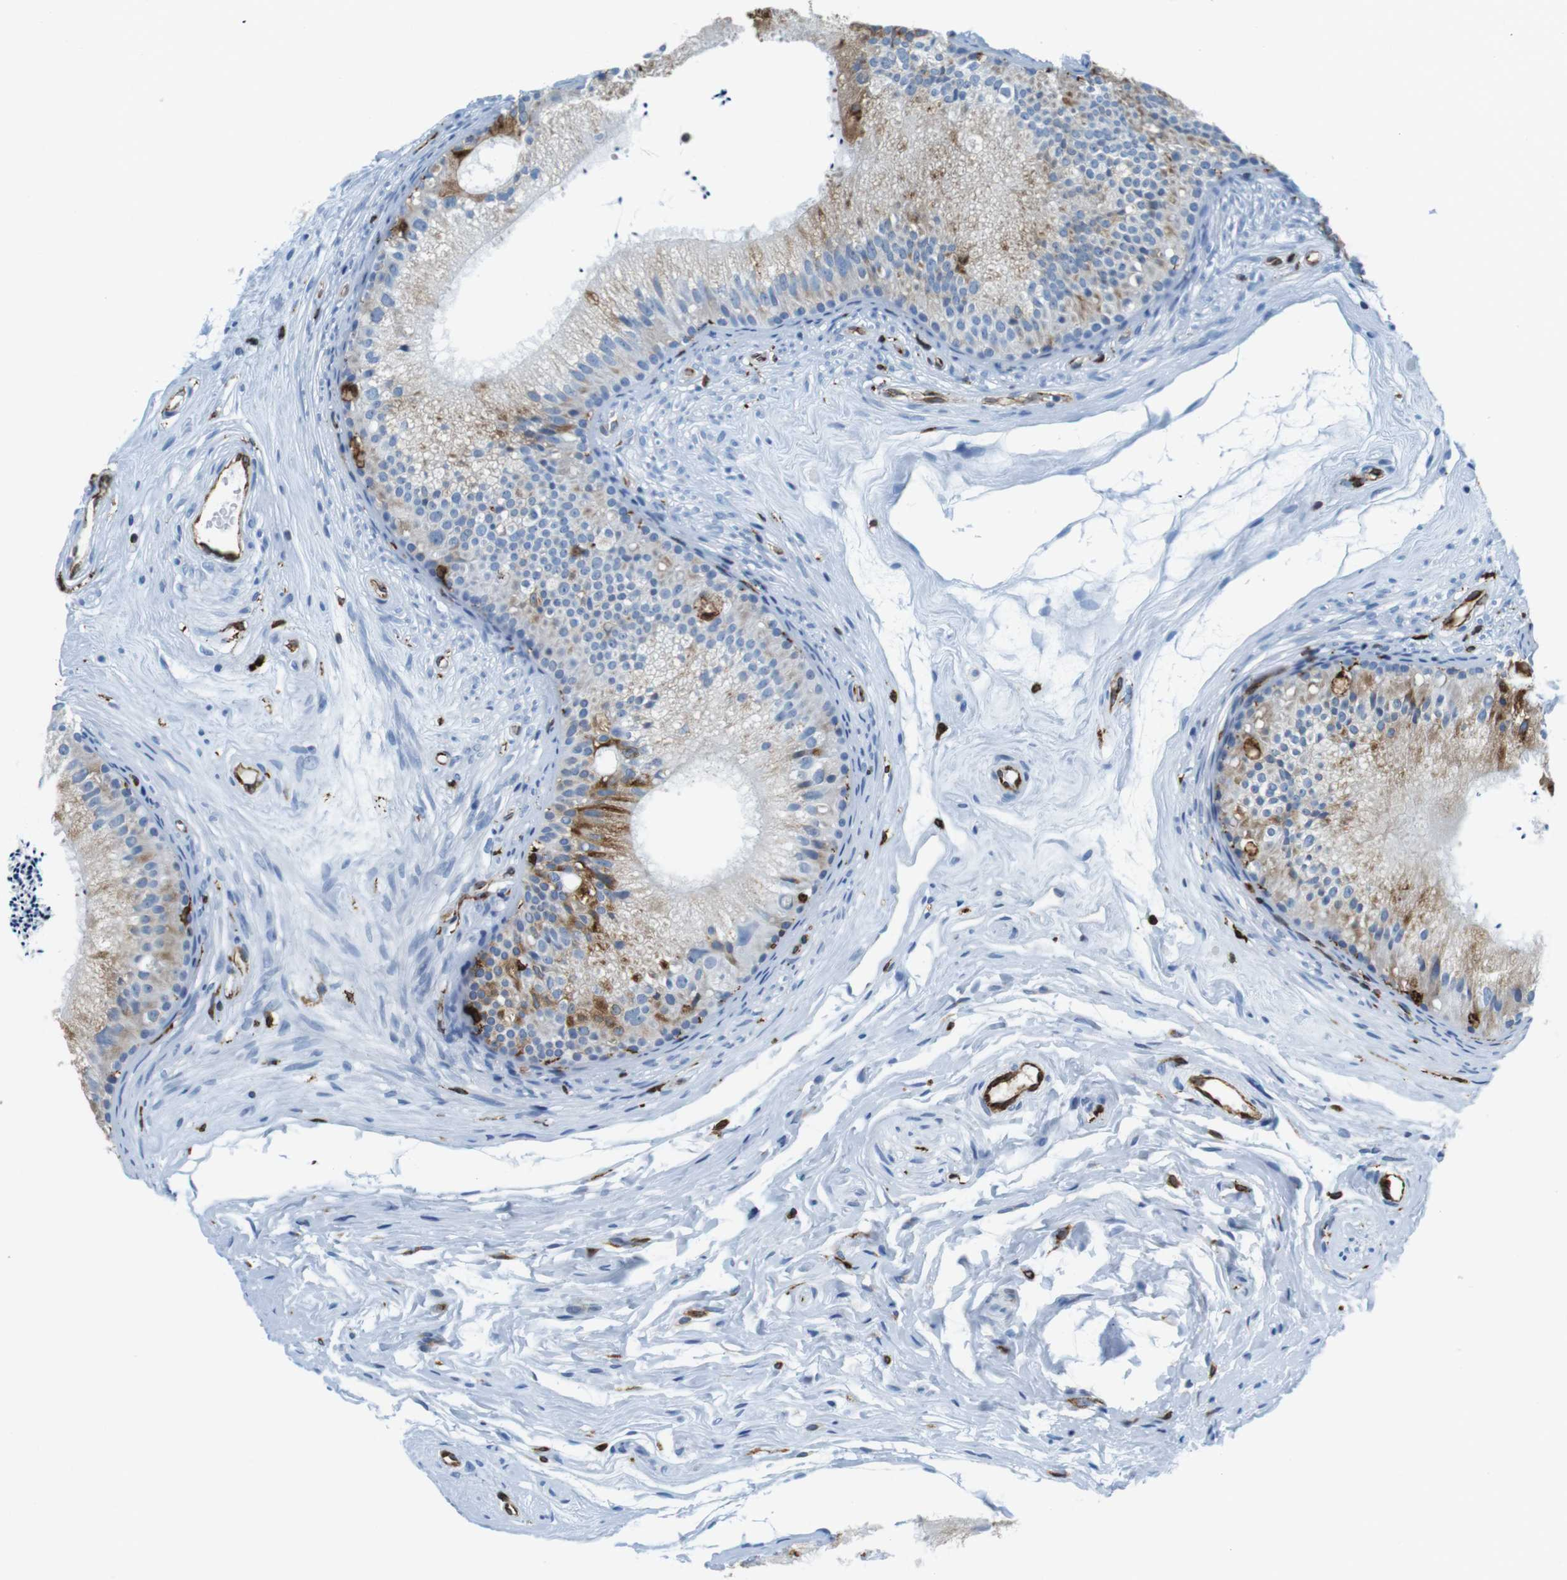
{"staining": {"intensity": "moderate", "quantity": "<25%", "location": "cytoplasmic/membranous"}, "tissue": "epididymis", "cell_type": "Glandular cells", "image_type": "normal", "snomed": [{"axis": "morphology", "description": "Normal tissue, NOS"}, {"axis": "topography", "description": "Epididymis"}], "caption": "Human epididymis stained with a brown dye exhibits moderate cytoplasmic/membranous positive expression in about <25% of glandular cells.", "gene": "CIITA", "patient": {"sex": "male", "age": 56}}